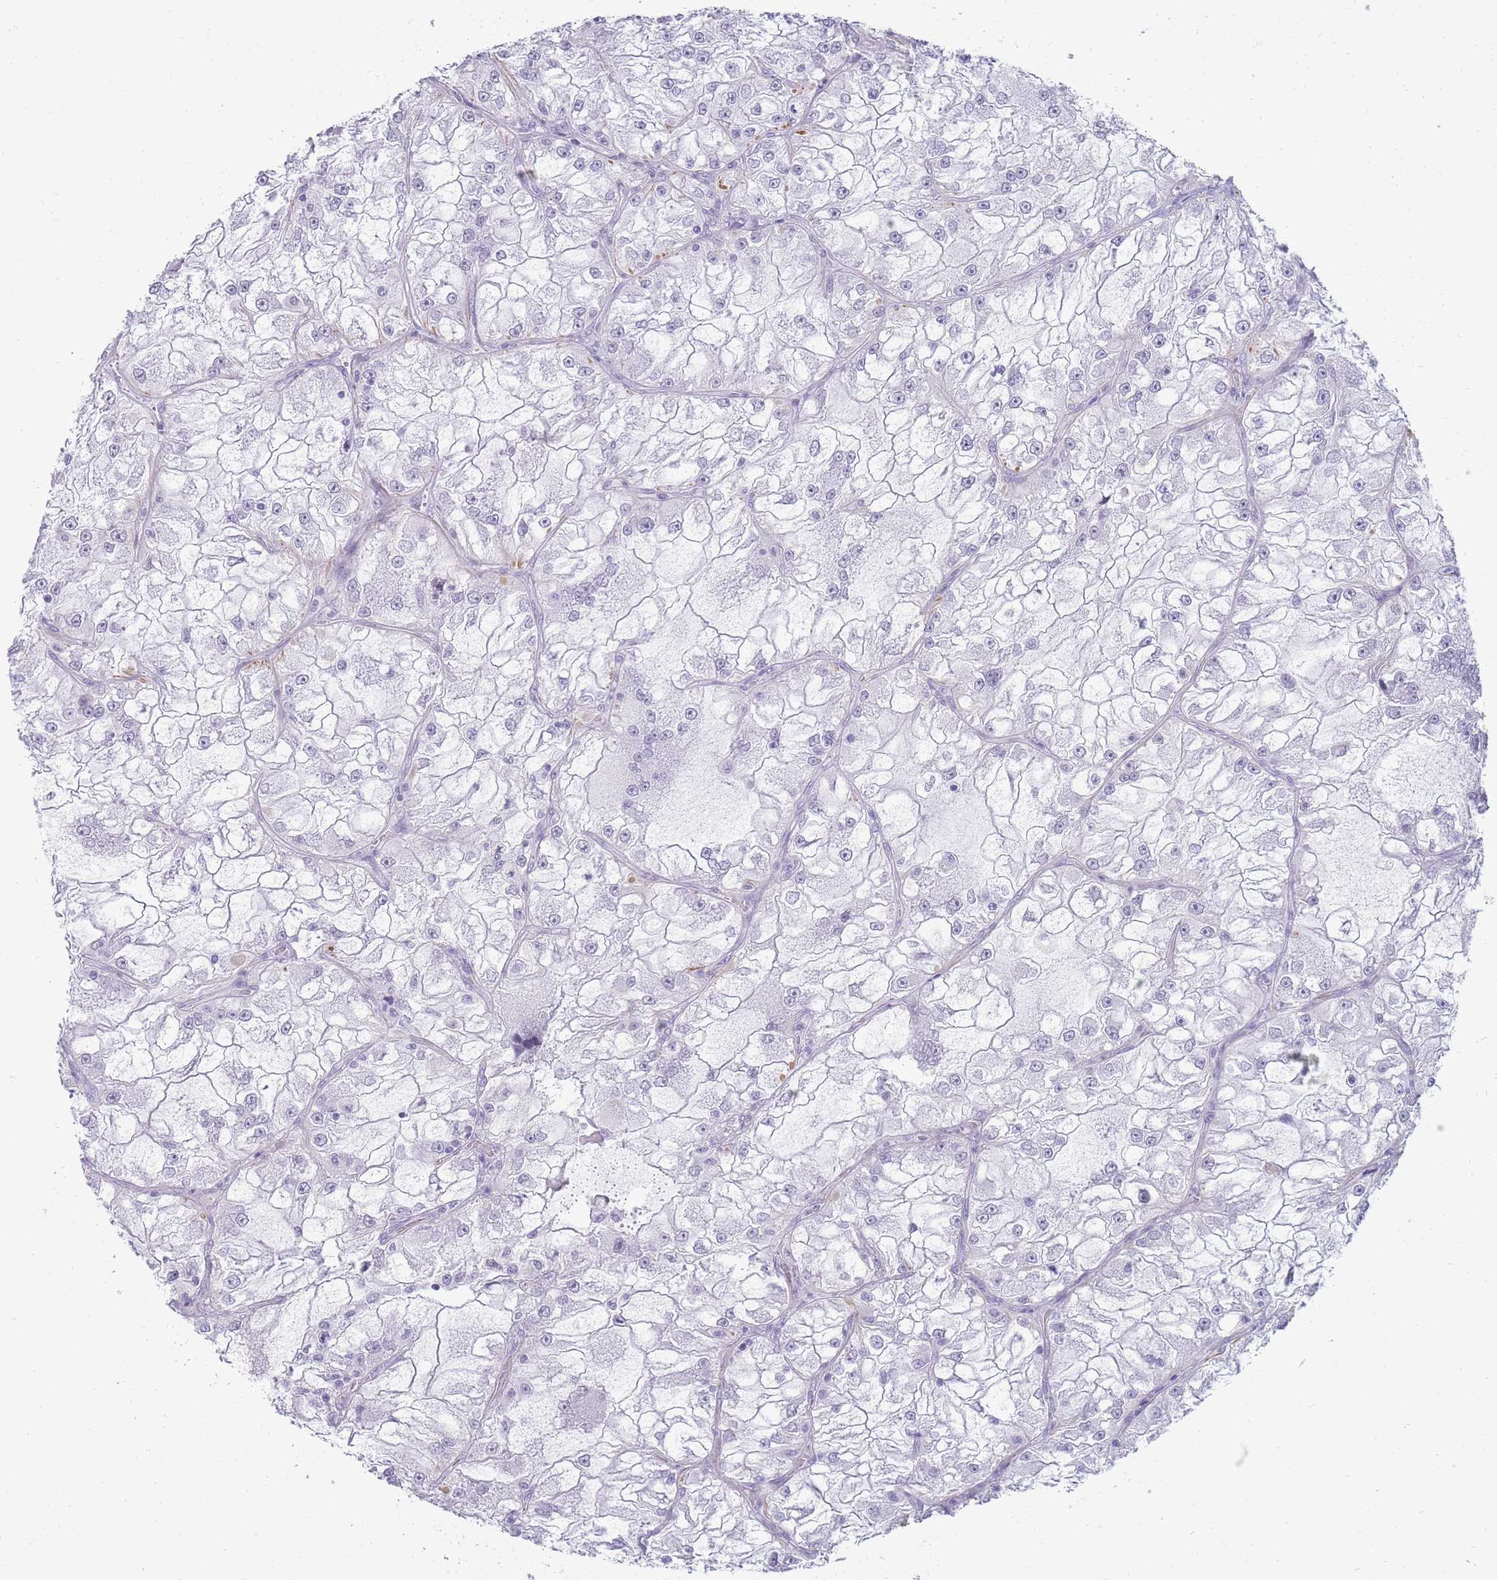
{"staining": {"intensity": "negative", "quantity": "none", "location": "none"}, "tissue": "renal cancer", "cell_type": "Tumor cells", "image_type": "cancer", "snomed": [{"axis": "morphology", "description": "Adenocarcinoma, NOS"}, {"axis": "topography", "description": "Kidney"}], "caption": "Histopathology image shows no protein staining in tumor cells of renal cancer tissue.", "gene": "NBPF3", "patient": {"sex": "female", "age": 72}}